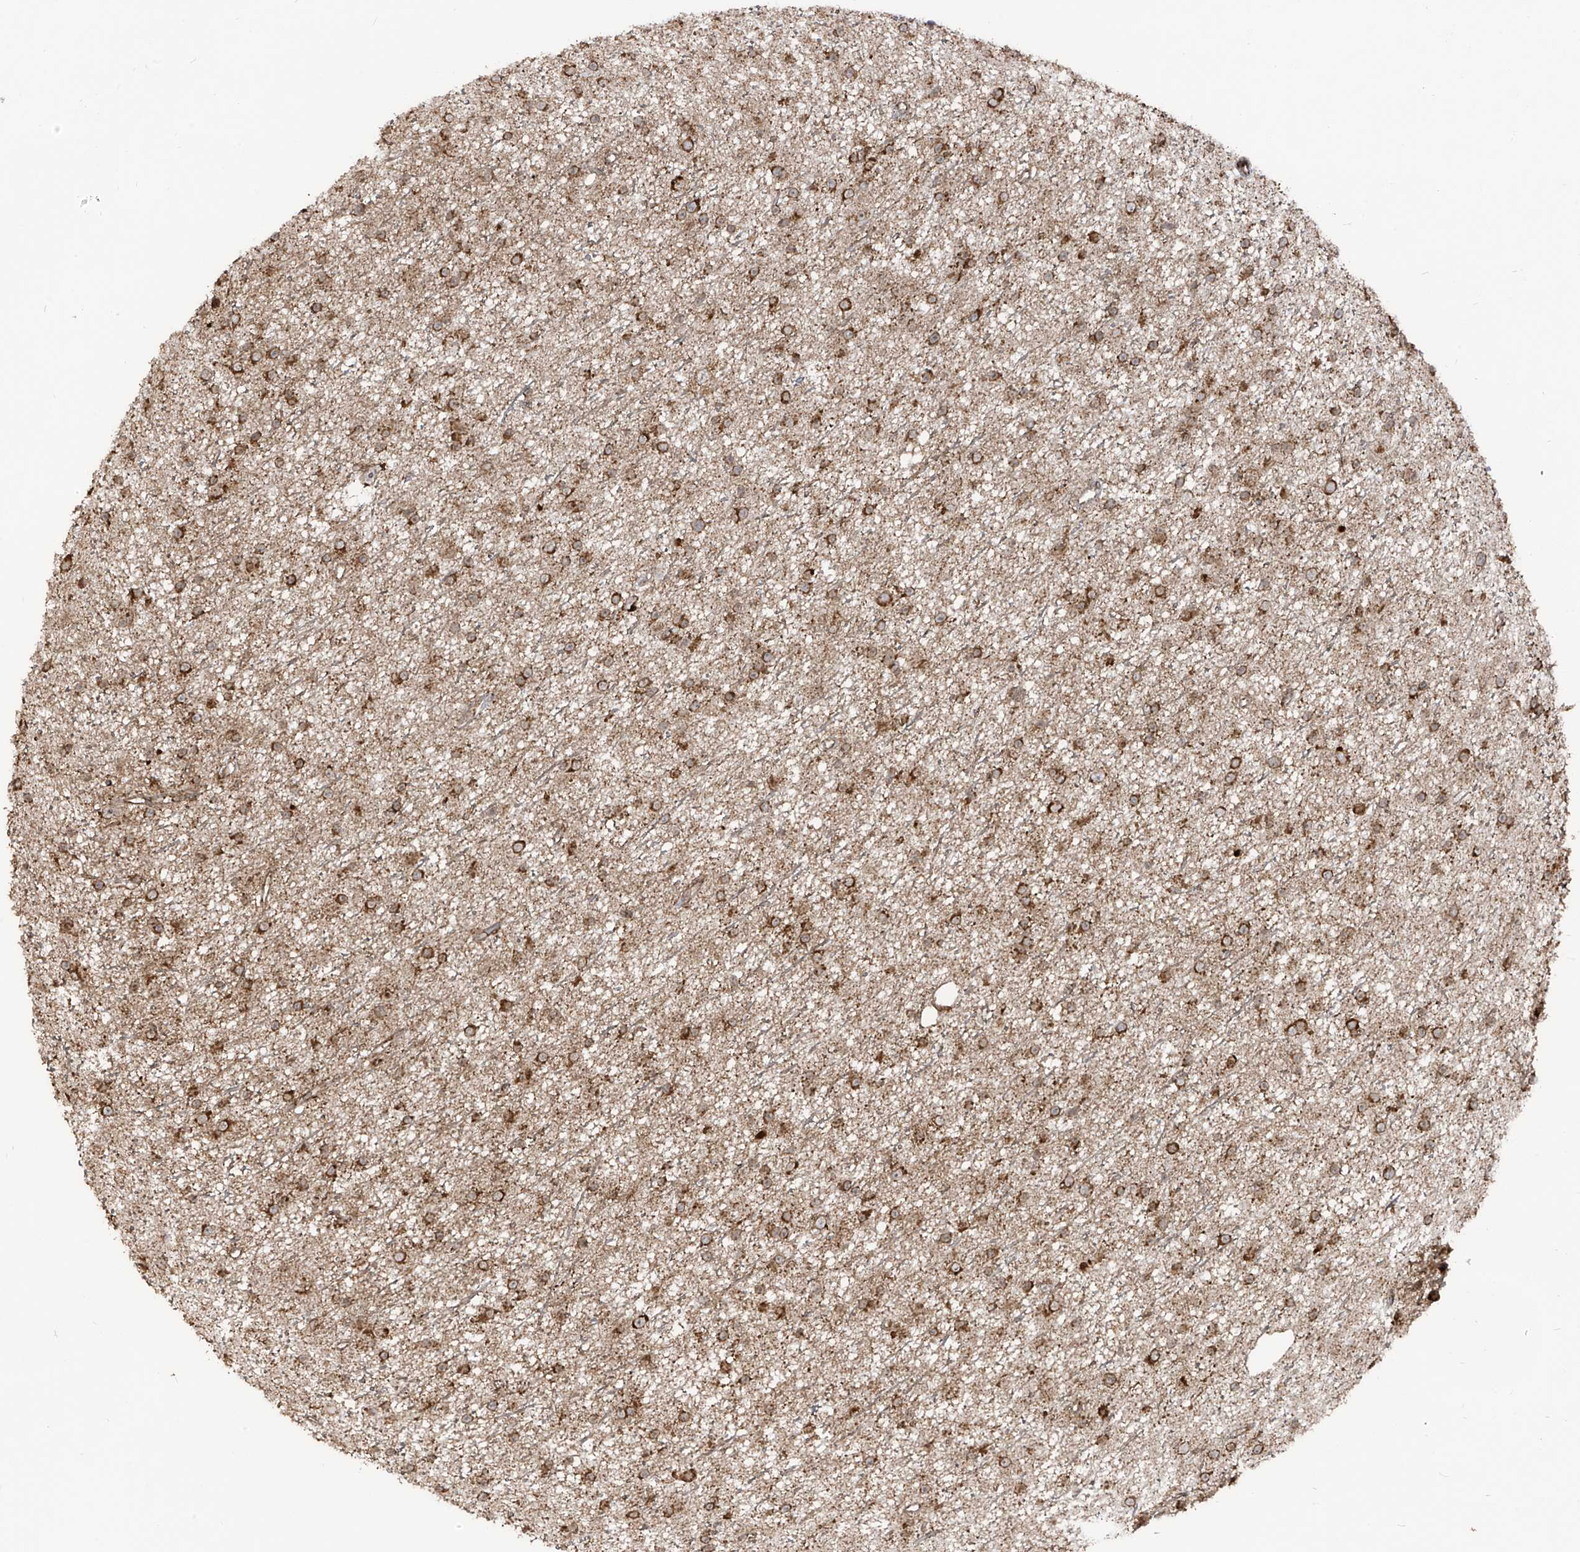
{"staining": {"intensity": "moderate", "quantity": ">75%", "location": "cytoplasmic/membranous"}, "tissue": "glioma", "cell_type": "Tumor cells", "image_type": "cancer", "snomed": [{"axis": "morphology", "description": "Glioma, malignant, Low grade"}, {"axis": "topography", "description": "Cerebral cortex"}], "caption": "Immunohistochemistry (IHC) histopathology image of neoplastic tissue: human malignant low-grade glioma stained using IHC reveals medium levels of moderate protein expression localized specifically in the cytoplasmic/membranous of tumor cells, appearing as a cytoplasmic/membranous brown color.", "gene": "TRIM67", "patient": {"sex": "female", "age": 39}}